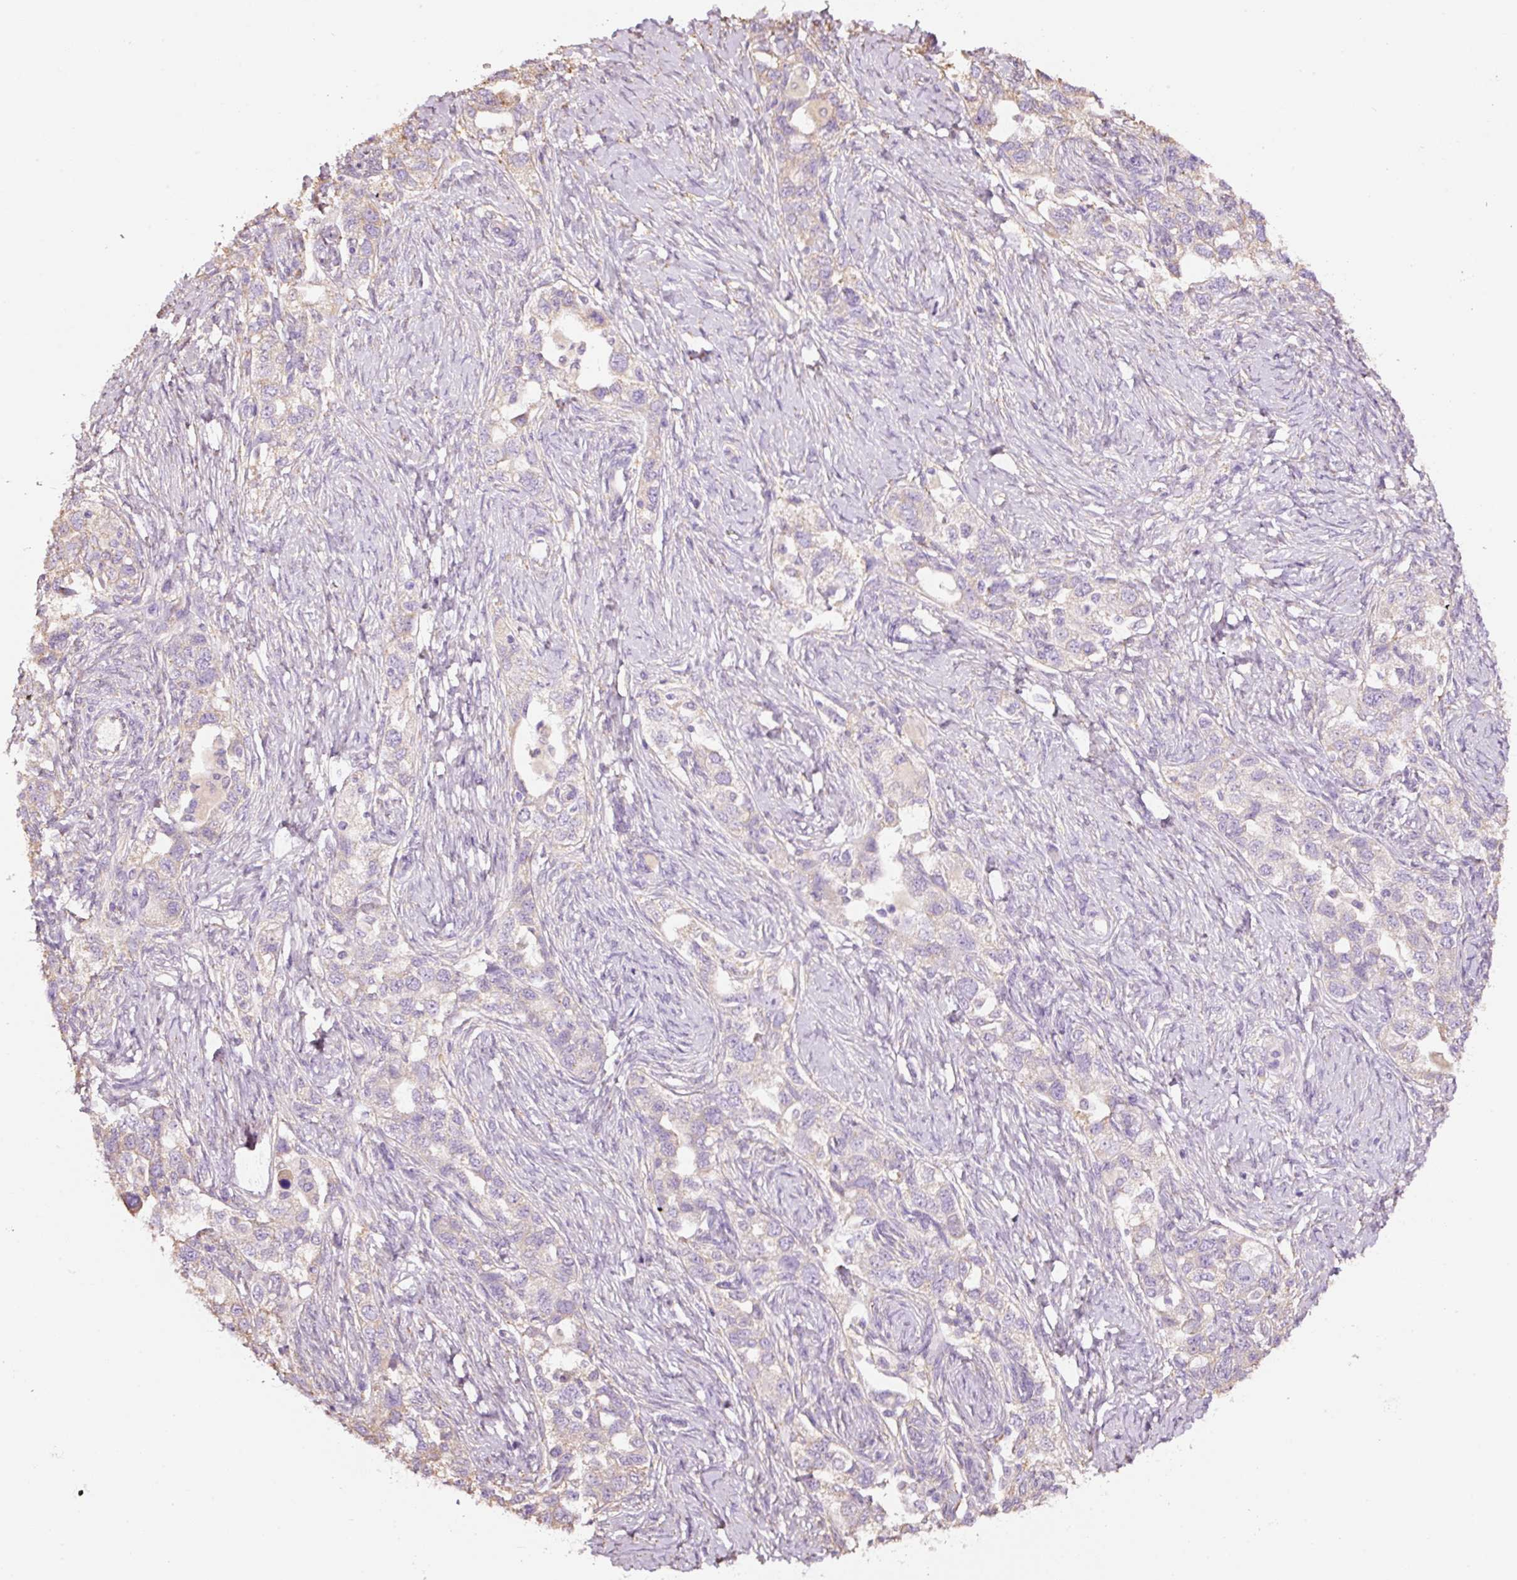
{"staining": {"intensity": "negative", "quantity": "none", "location": "none"}, "tissue": "ovarian cancer", "cell_type": "Tumor cells", "image_type": "cancer", "snomed": [{"axis": "morphology", "description": "Carcinoma, NOS"}, {"axis": "morphology", "description": "Cystadenocarcinoma, serous, NOS"}, {"axis": "topography", "description": "Ovary"}], "caption": "Image shows no significant protein staining in tumor cells of ovarian cancer (carcinoma).", "gene": "GCG", "patient": {"sex": "female", "age": 69}}